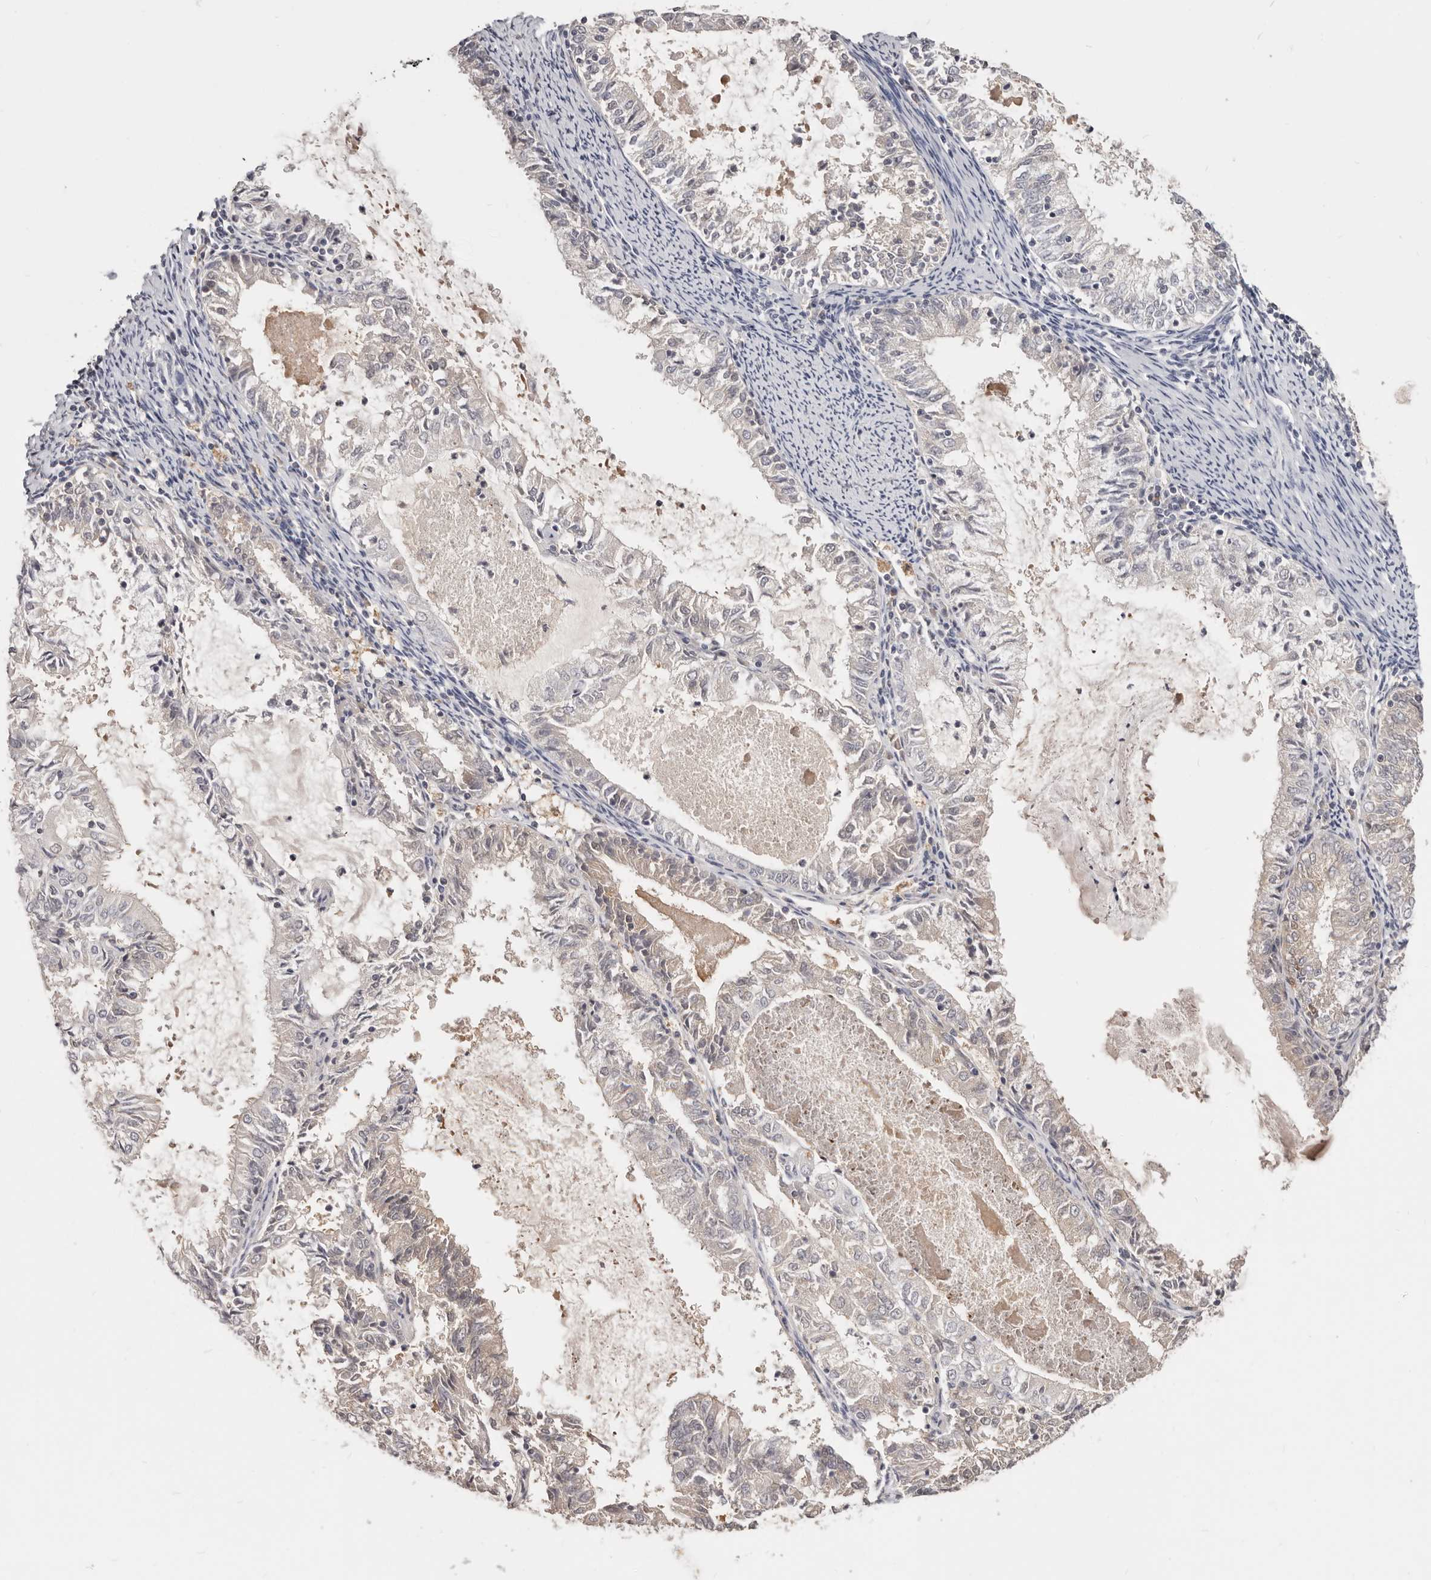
{"staining": {"intensity": "negative", "quantity": "none", "location": "none"}, "tissue": "endometrial cancer", "cell_type": "Tumor cells", "image_type": "cancer", "snomed": [{"axis": "morphology", "description": "Adenocarcinoma, NOS"}, {"axis": "topography", "description": "Endometrium"}], "caption": "Endometrial cancer (adenocarcinoma) was stained to show a protein in brown. There is no significant staining in tumor cells.", "gene": "TSPAN13", "patient": {"sex": "female", "age": 57}}